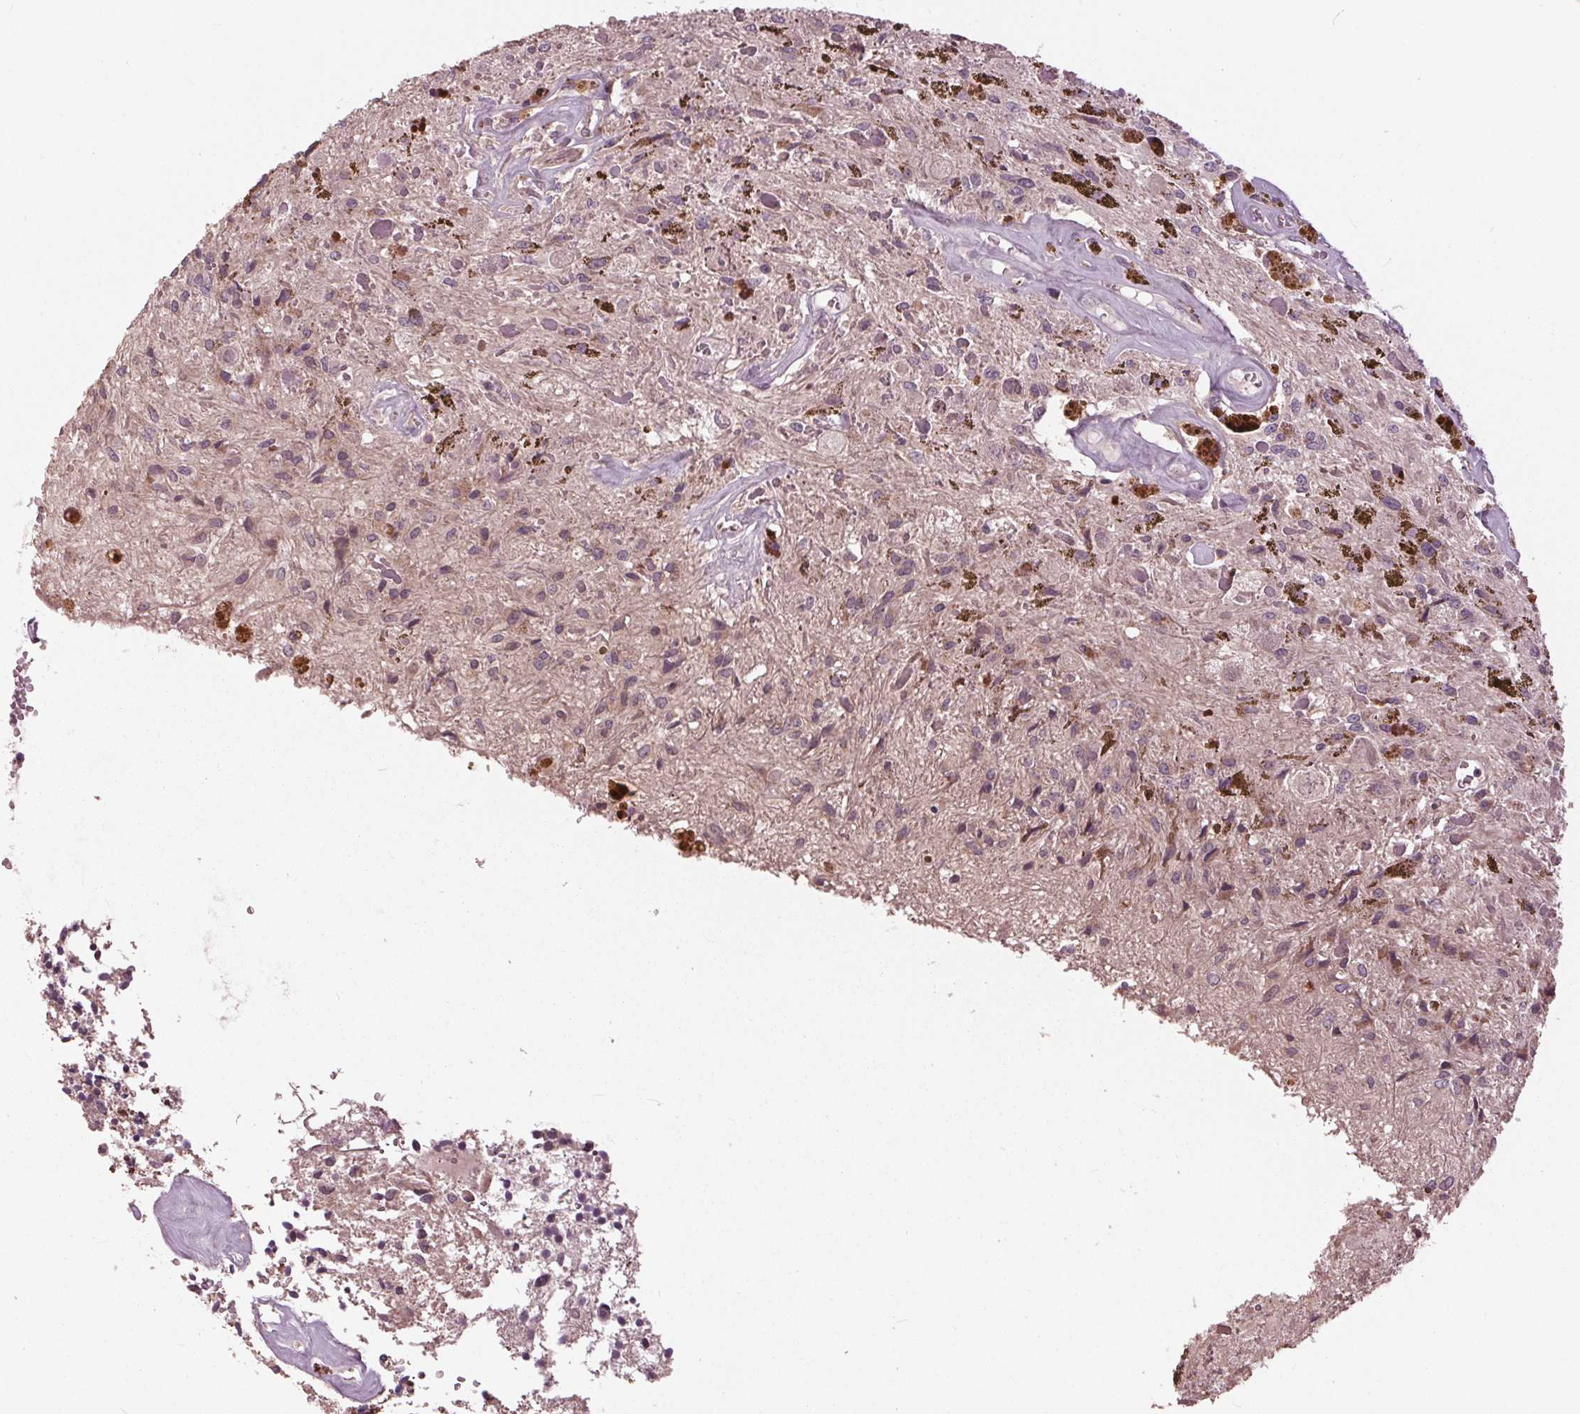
{"staining": {"intensity": "negative", "quantity": "none", "location": "none"}, "tissue": "glioma", "cell_type": "Tumor cells", "image_type": "cancer", "snomed": [{"axis": "morphology", "description": "Glioma, malignant, Low grade"}, {"axis": "topography", "description": "Cerebellum"}], "caption": "IHC micrograph of glioma stained for a protein (brown), which demonstrates no expression in tumor cells.", "gene": "SIGLEC6", "patient": {"sex": "female", "age": 14}}